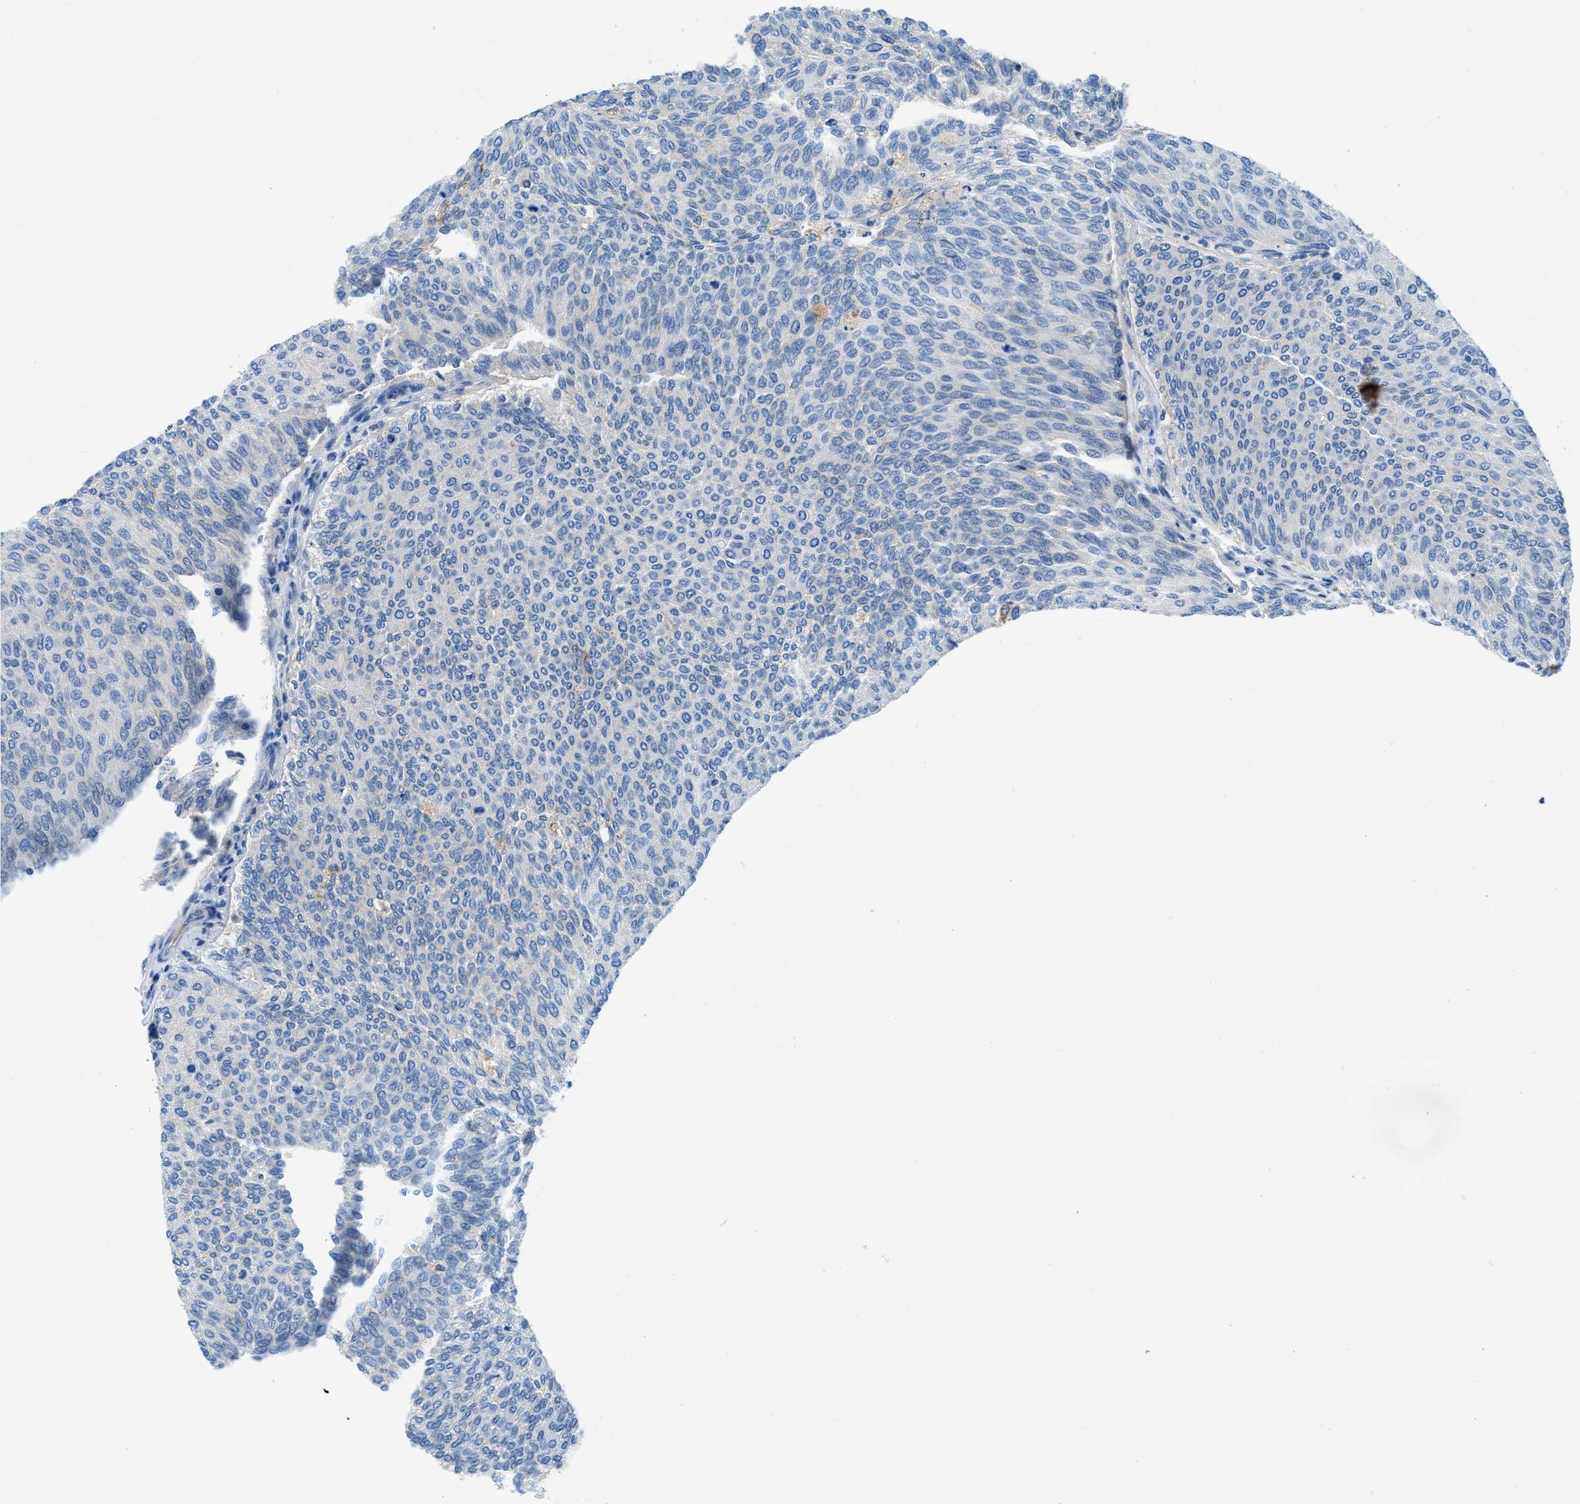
{"staining": {"intensity": "negative", "quantity": "none", "location": "none"}, "tissue": "urothelial cancer", "cell_type": "Tumor cells", "image_type": "cancer", "snomed": [{"axis": "morphology", "description": "Urothelial carcinoma, Low grade"}, {"axis": "topography", "description": "Urinary bladder"}], "caption": "Tumor cells are negative for protein expression in human urothelial cancer.", "gene": "TSPAN3", "patient": {"sex": "female", "age": 79}}